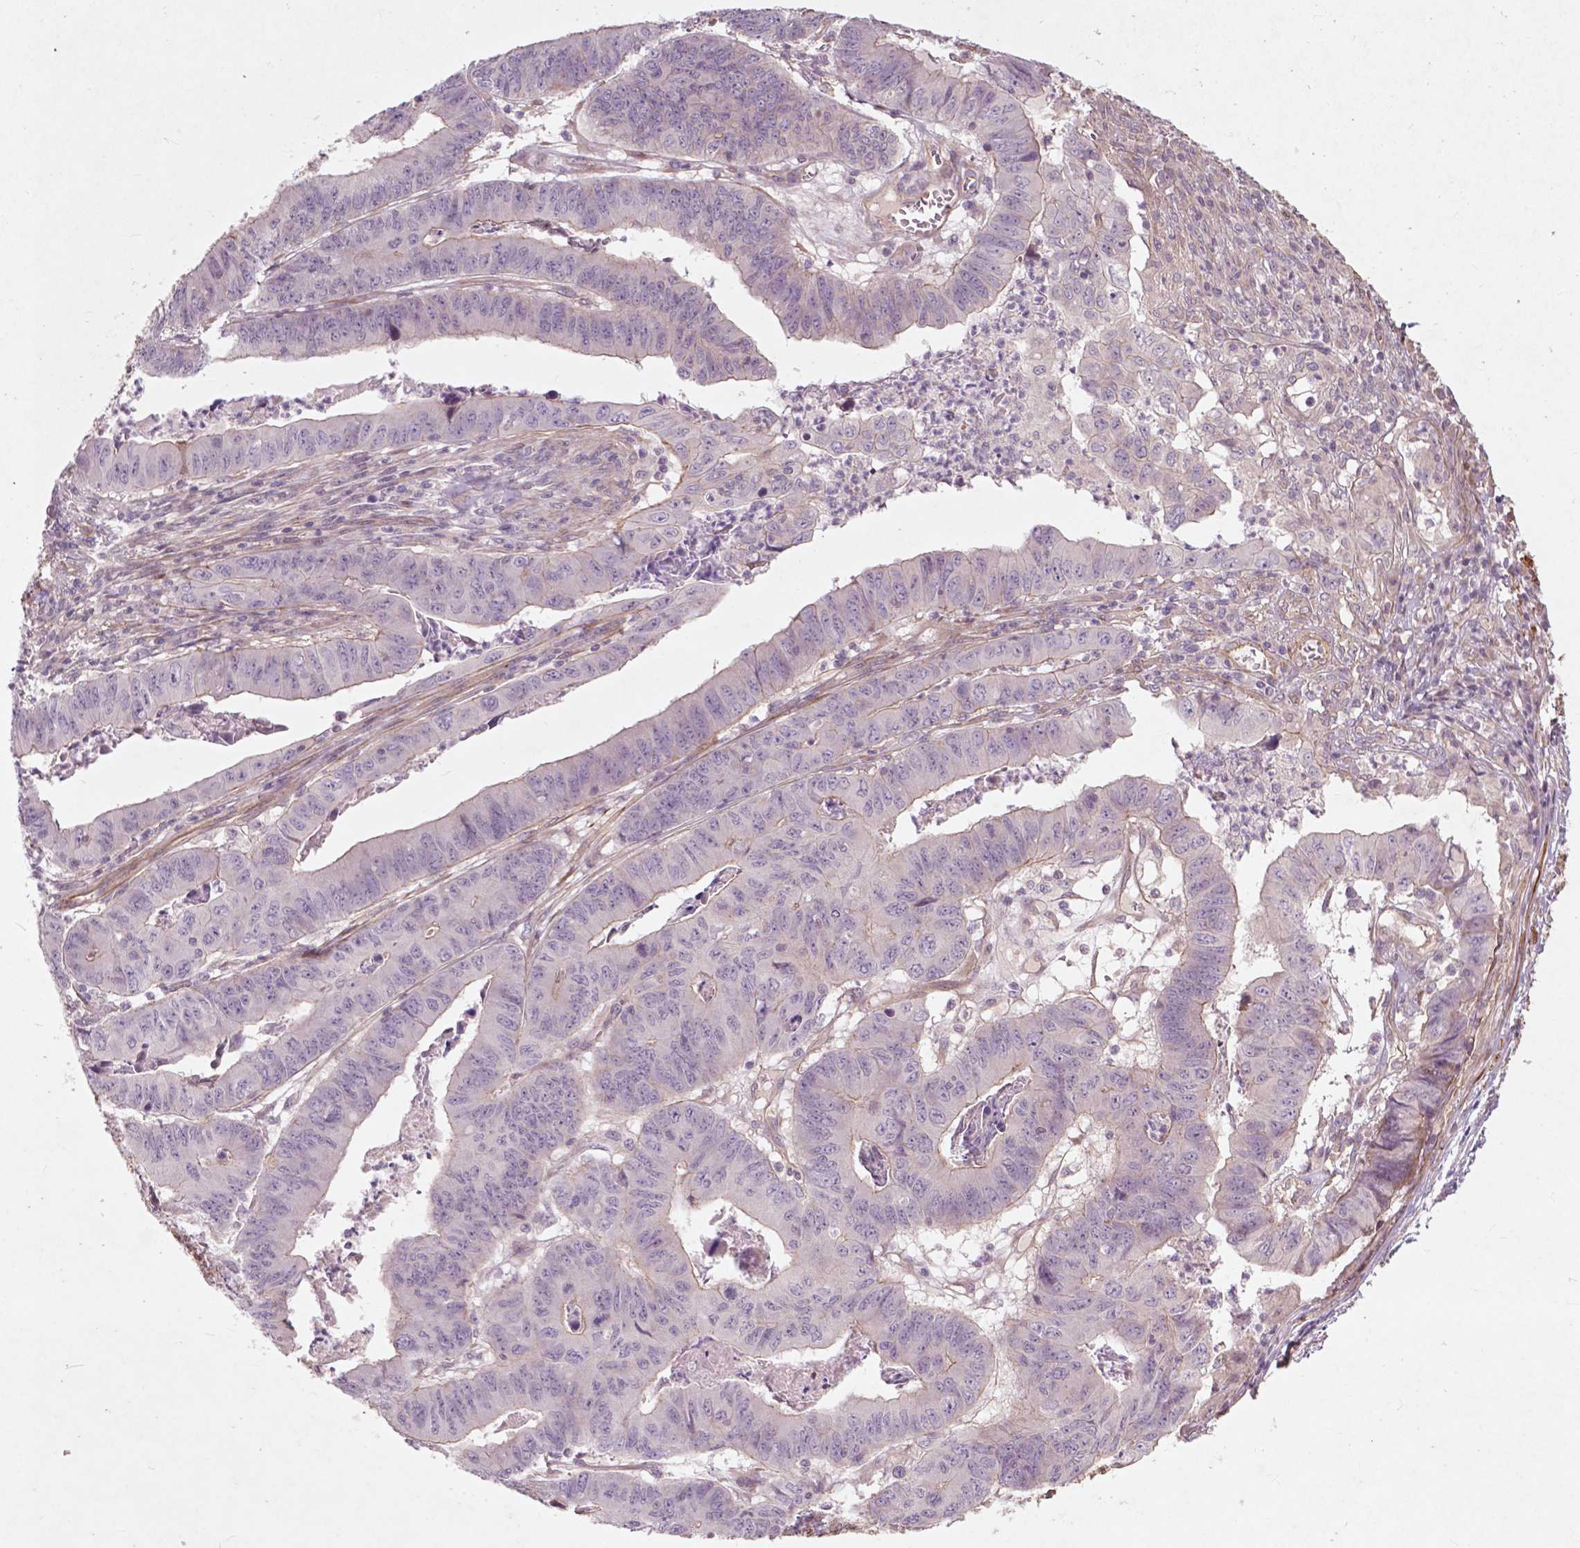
{"staining": {"intensity": "negative", "quantity": "none", "location": "none"}, "tissue": "stomach cancer", "cell_type": "Tumor cells", "image_type": "cancer", "snomed": [{"axis": "morphology", "description": "Adenocarcinoma, NOS"}, {"axis": "topography", "description": "Stomach, lower"}], "caption": "IHC micrograph of neoplastic tissue: human adenocarcinoma (stomach) stained with DAB (3,3'-diaminobenzidine) displays no significant protein positivity in tumor cells.", "gene": "RFPL4B", "patient": {"sex": "male", "age": 77}}